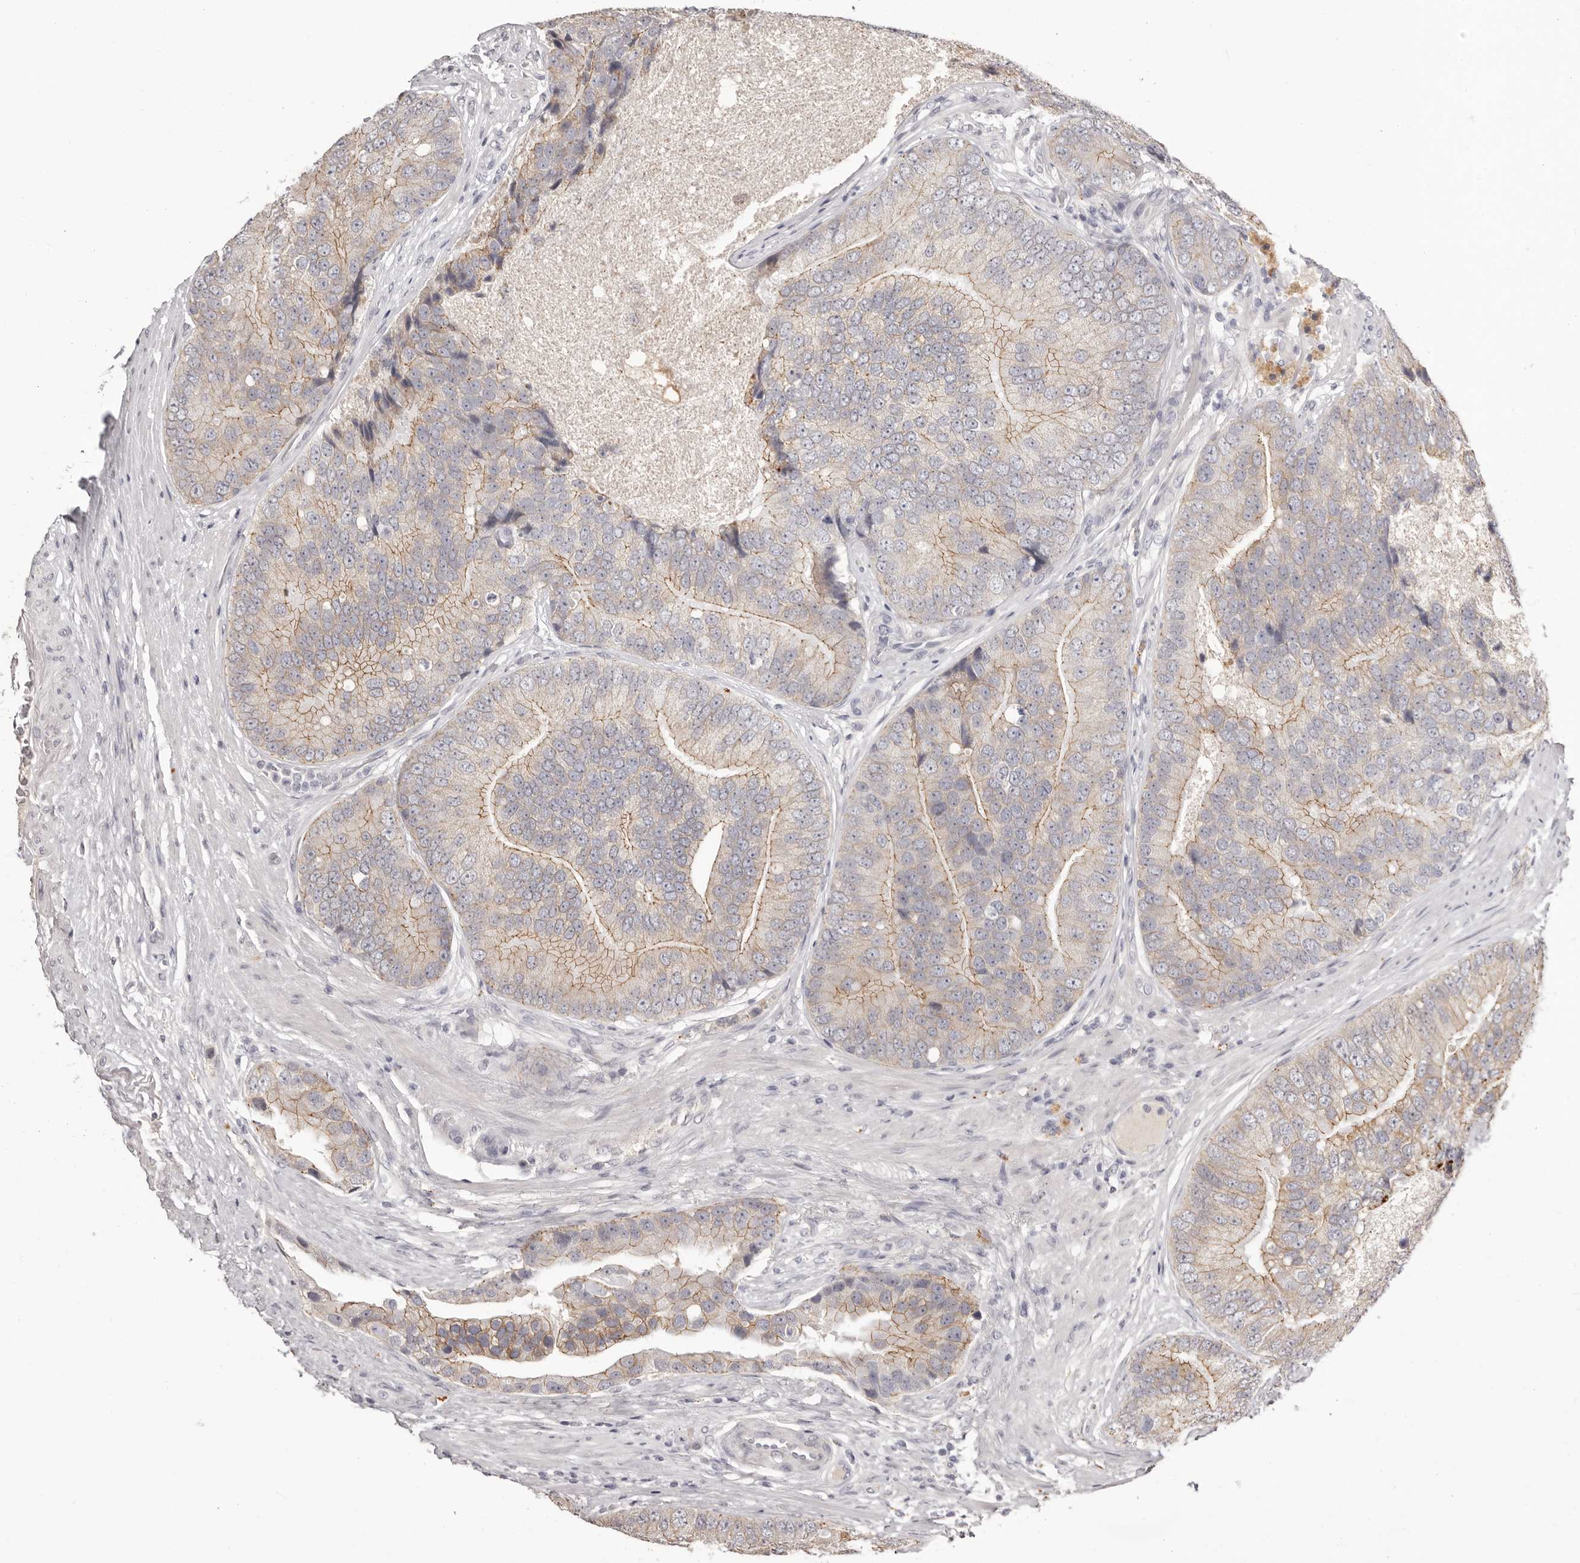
{"staining": {"intensity": "weak", "quantity": ">75%", "location": "cytoplasmic/membranous"}, "tissue": "prostate cancer", "cell_type": "Tumor cells", "image_type": "cancer", "snomed": [{"axis": "morphology", "description": "Adenocarcinoma, High grade"}, {"axis": "topography", "description": "Prostate"}], "caption": "This image exhibits IHC staining of human prostate adenocarcinoma (high-grade), with low weak cytoplasmic/membranous positivity in about >75% of tumor cells.", "gene": "PCDHB6", "patient": {"sex": "male", "age": 70}}